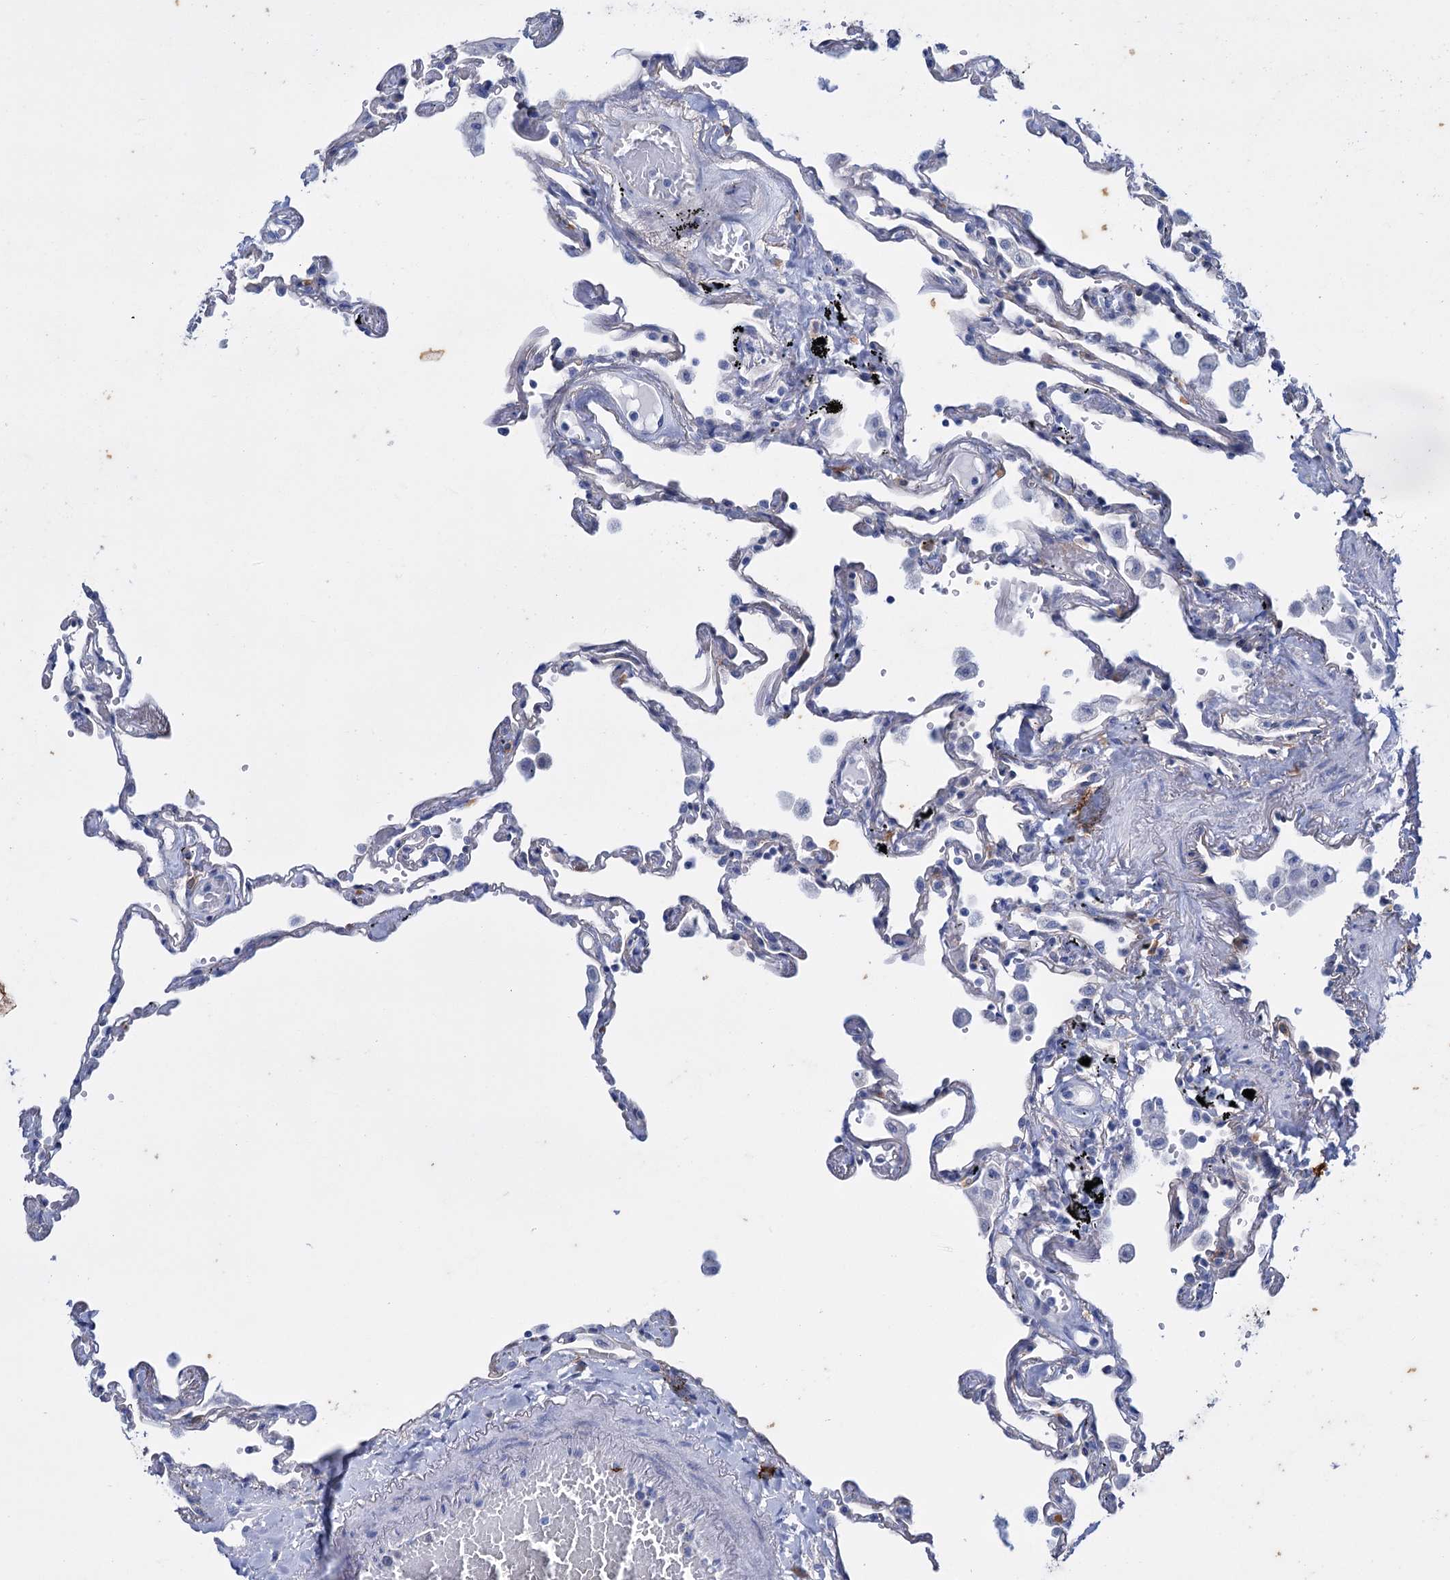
{"staining": {"intensity": "negative", "quantity": "none", "location": "none"}, "tissue": "lung", "cell_type": "Alveolar cells", "image_type": "normal", "snomed": [{"axis": "morphology", "description": "Normal tissue, NOS"}, {"axis": "topography", "description": "Lung"}], "caption": "Alveolar cells are negative for protein expression in benign human lung. (Immunohistochemistry (ihc), brightfield microscopy, high magnification).", "gene": "FAAP20", "patient": {"sex": "female", "age": 67}}